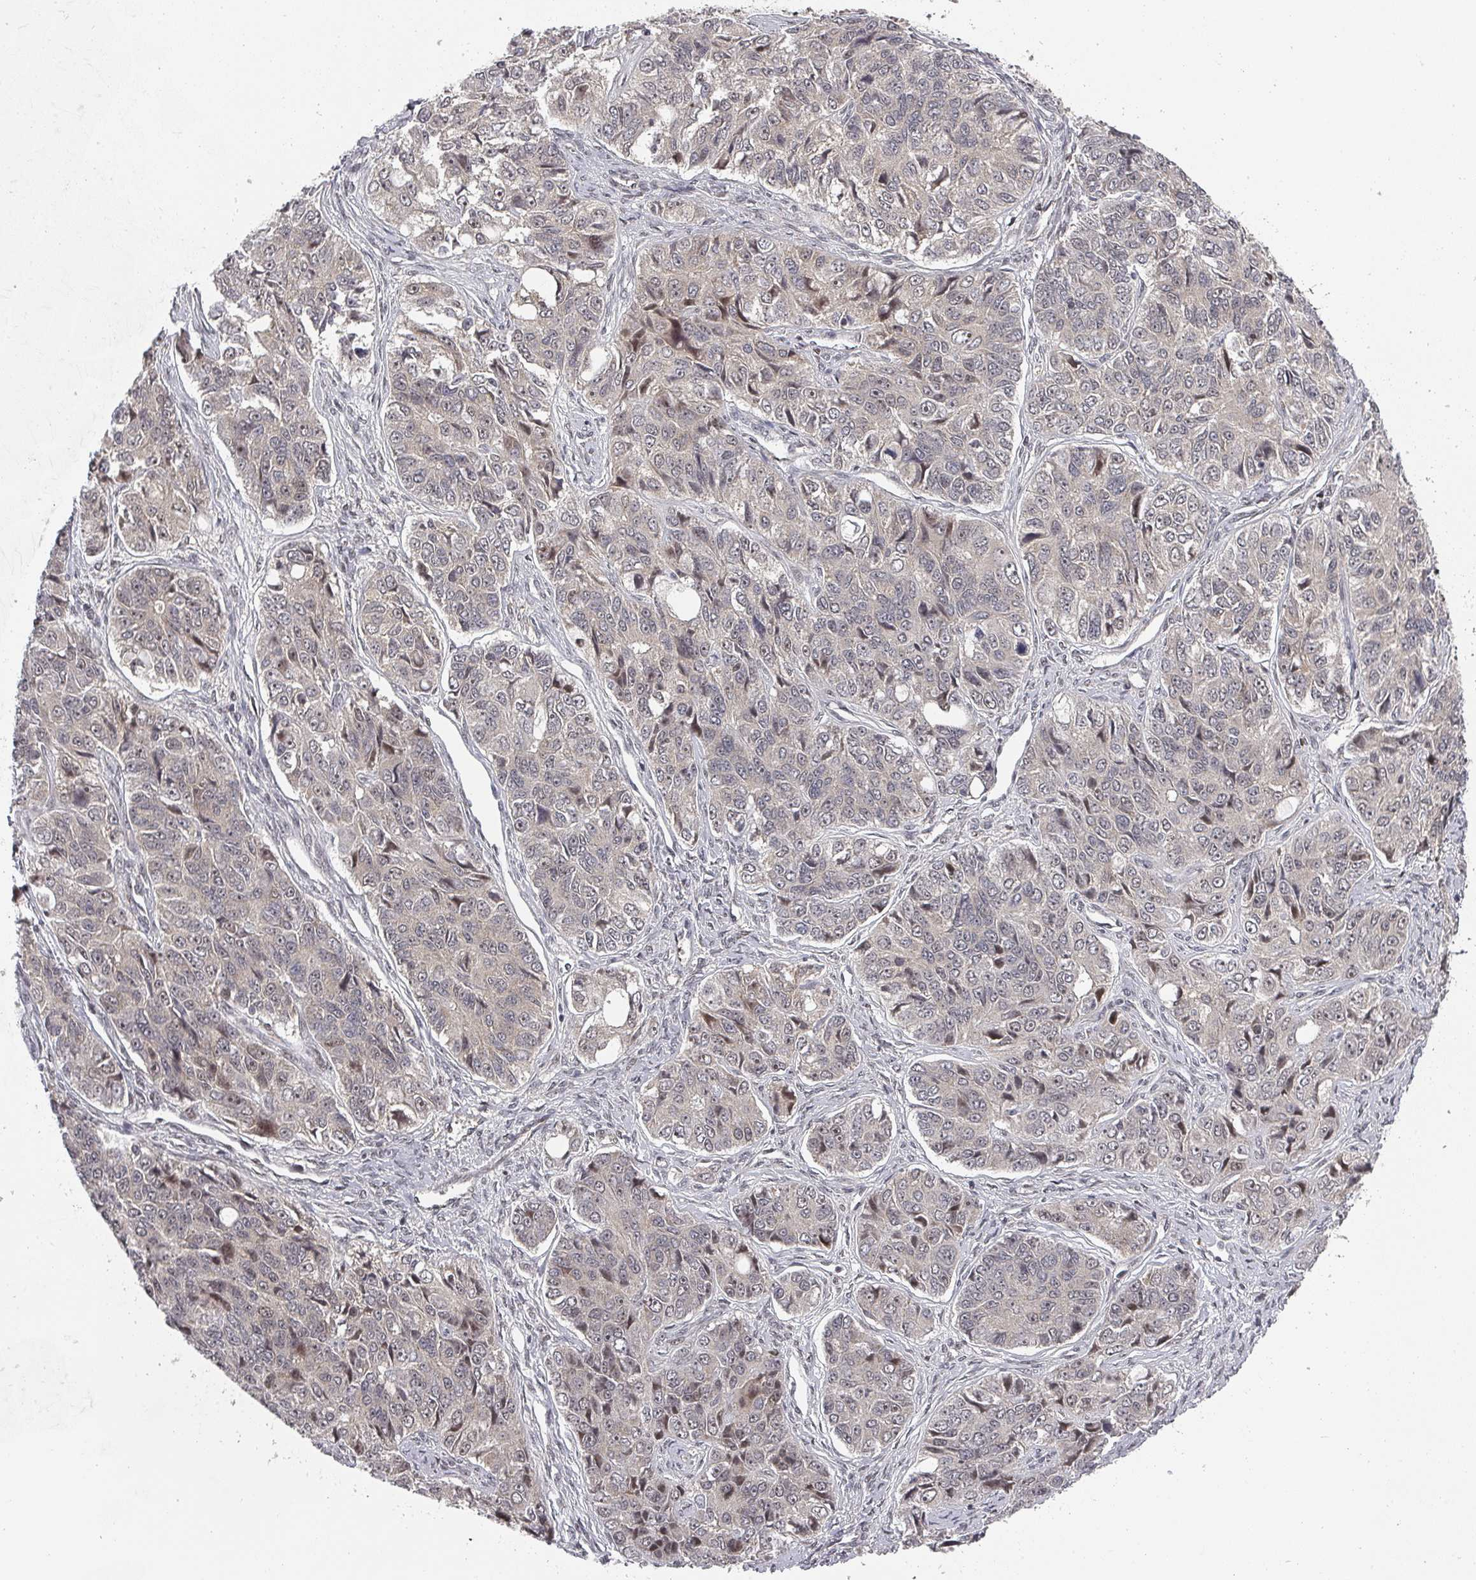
{"staining": {"intensity": "weak", "quantity": "<25%", "location": "nuclear"}, "tissue": "ovarian cancer", "cell_type": "Tumor cells", "image_type": "cancer", "snomed": [{"axis": "morphology", "description": "Carcinoma, endometroid"}, {"axis": "topography", "description": "Ovary"}], "caption": "DAB immunohistochemical staining of ovarian cancer demonstrates no significant positivity in tumor cells.", "gene": "KIF1C", "patient": {"sex": "female", "age": 51}}